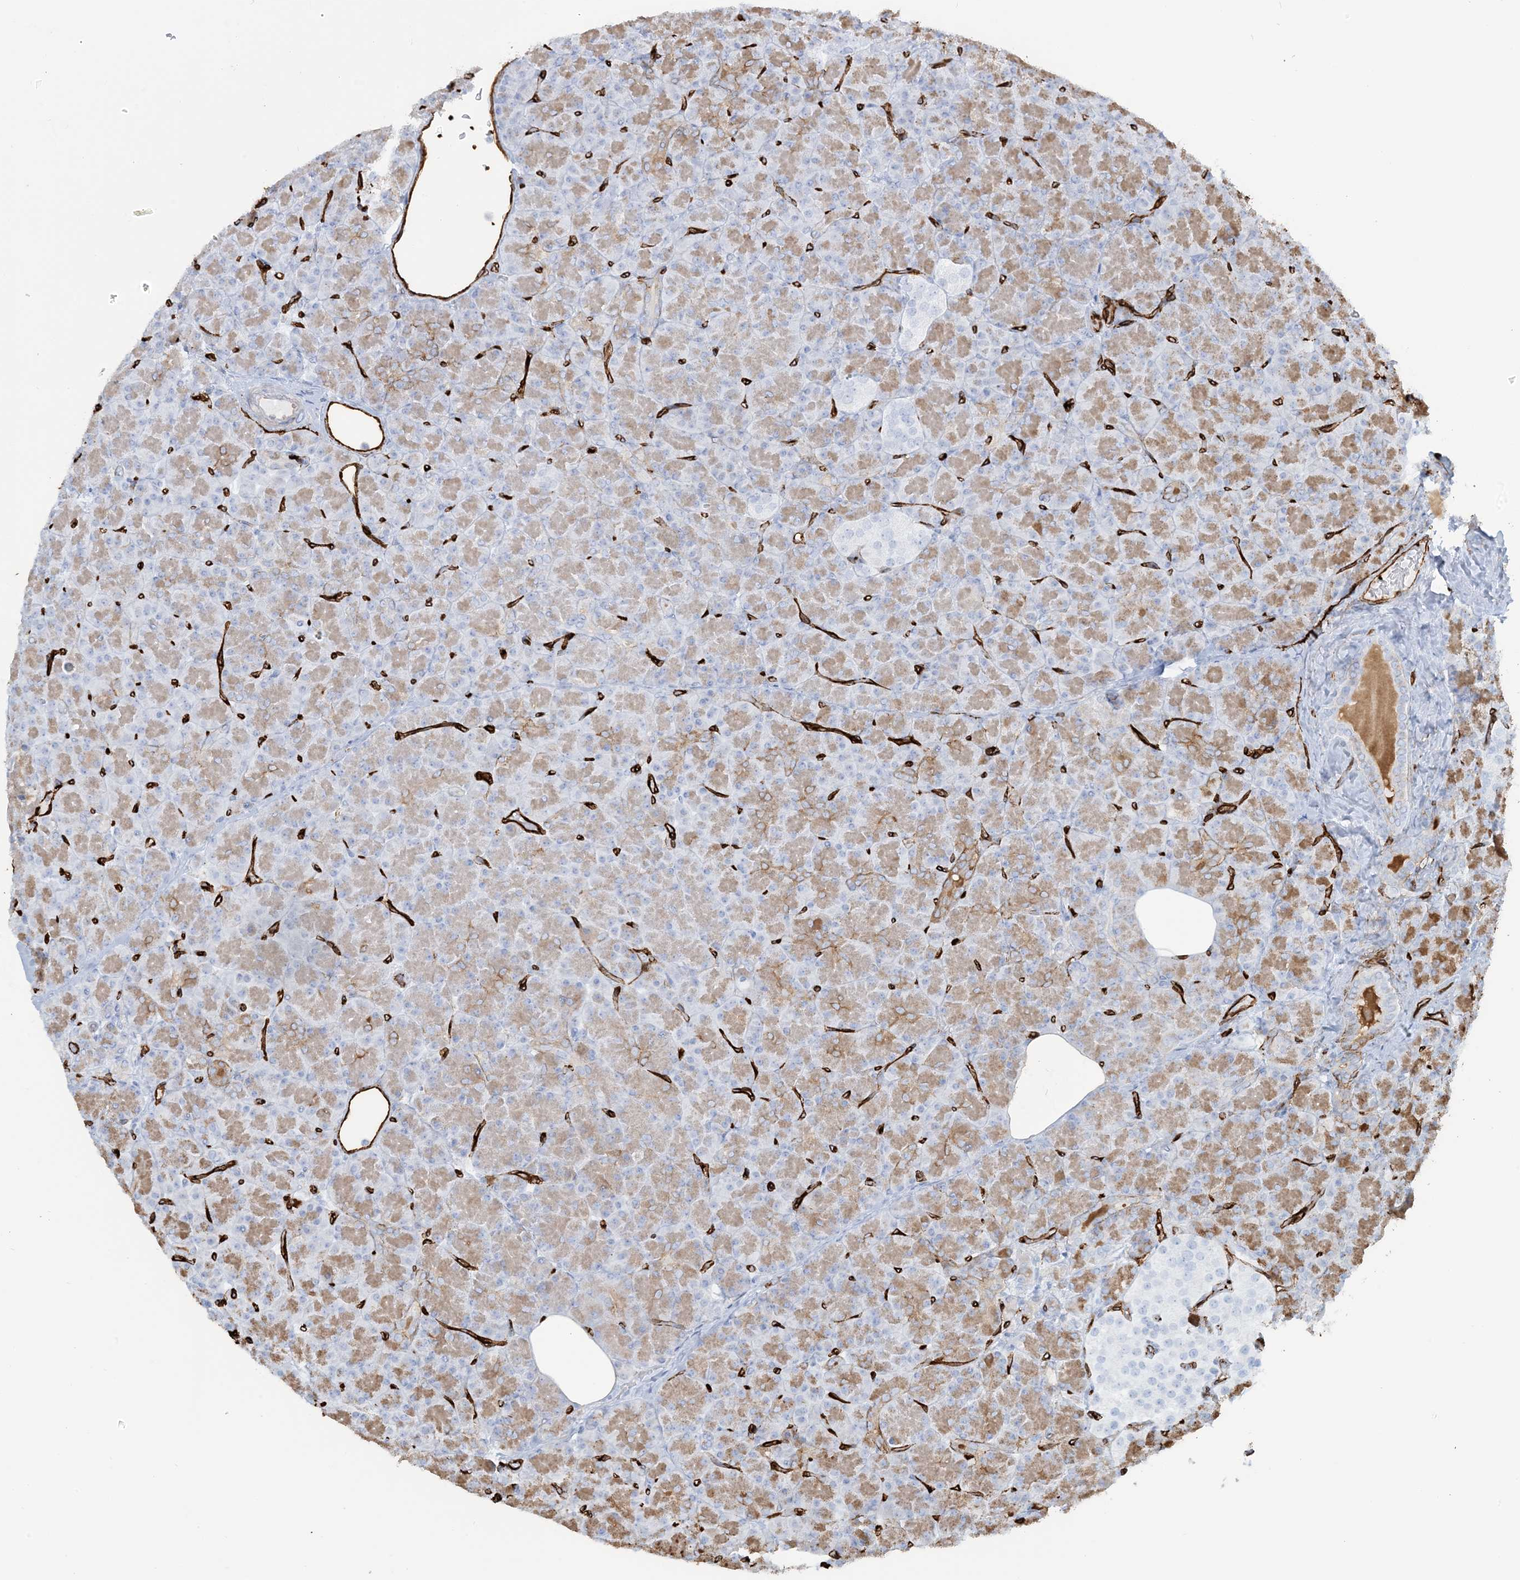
{"staining": {"intensity": "moderate", "quantity": ">75%", "location": "cytoplasmic/membranous"}, "tissue": "pancreas", "cell_type": "Exocrine glandular cells", "image_type": "normal", "snomed": [{"axis": "morphology", "description": "Normal tissue, NOS"}, {"axis": "topography", "description": "Pancreas"}], "caption": "IHC photomicrograph of unremarkable human pancreas stained for a protein (brown), which shows medium levels of moderate cytoplasmic/membranous staining in approximately >75% of exocrine glandular cells.", "gene": "EPS8L3", "patient": {"sex": "female", "age": 43}}